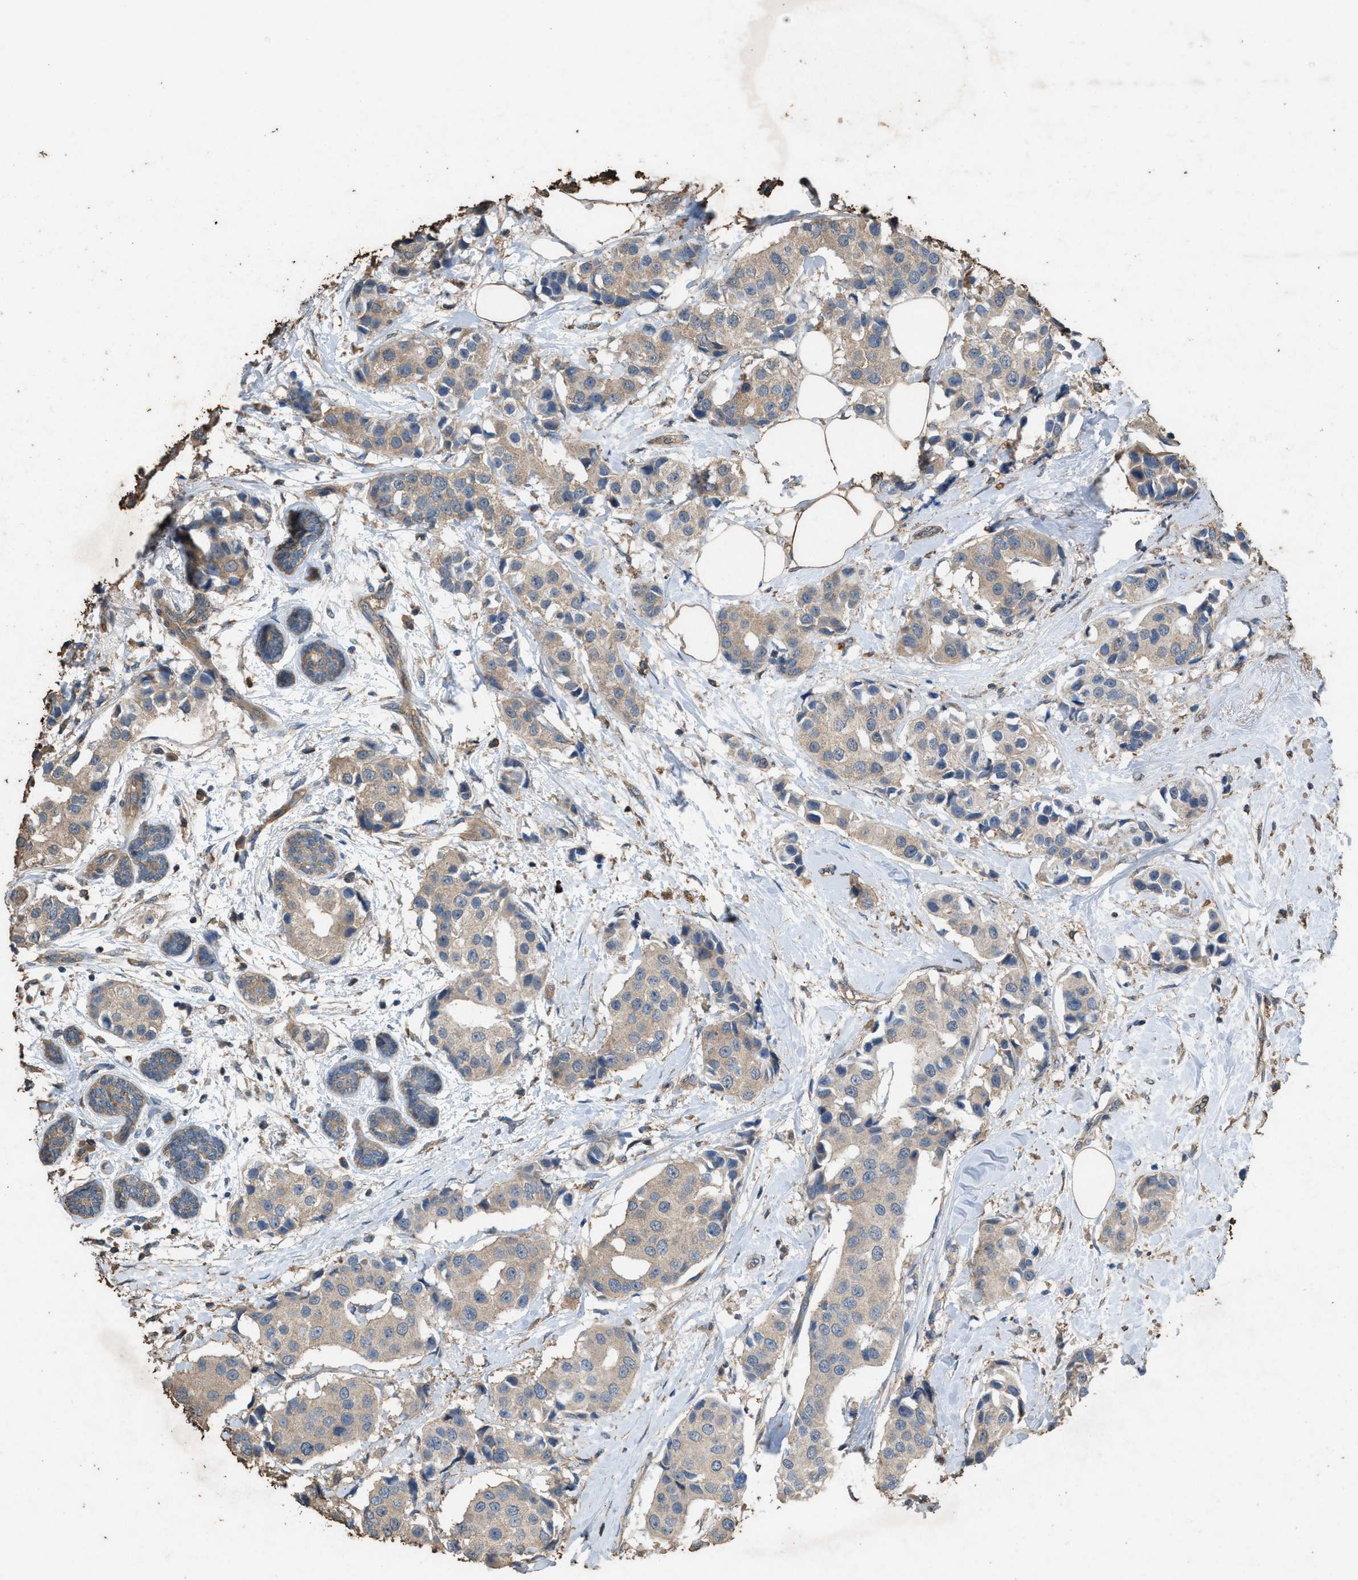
{"staining": {"intensity": "weak", "quantity": "<25%", "location": "cytoplasmic/membranous"}, "tissue": "breast cancer", "cell_type": "Tumor cells", "image_type": "cancer", "snomed": [{"axis": "morphology", "description": "Normal tissue, NOS"}, {"axis": "morphology", "description": "Duct carcinoma"}, {"axis": "topography", "description": "Breast"}], "caption": "Immunohistochemistry (IHC) of breast cancer (invasive ductal carcinoma) shows no positivity in tumor cells. The staining is performed using DAB (3,3'-diaminobenzidine) brown chromogen with nuclei counter-stained in using hematoxylin.", "gene": "DCAF7", "patient": {"sex": "female", "age": 39}}